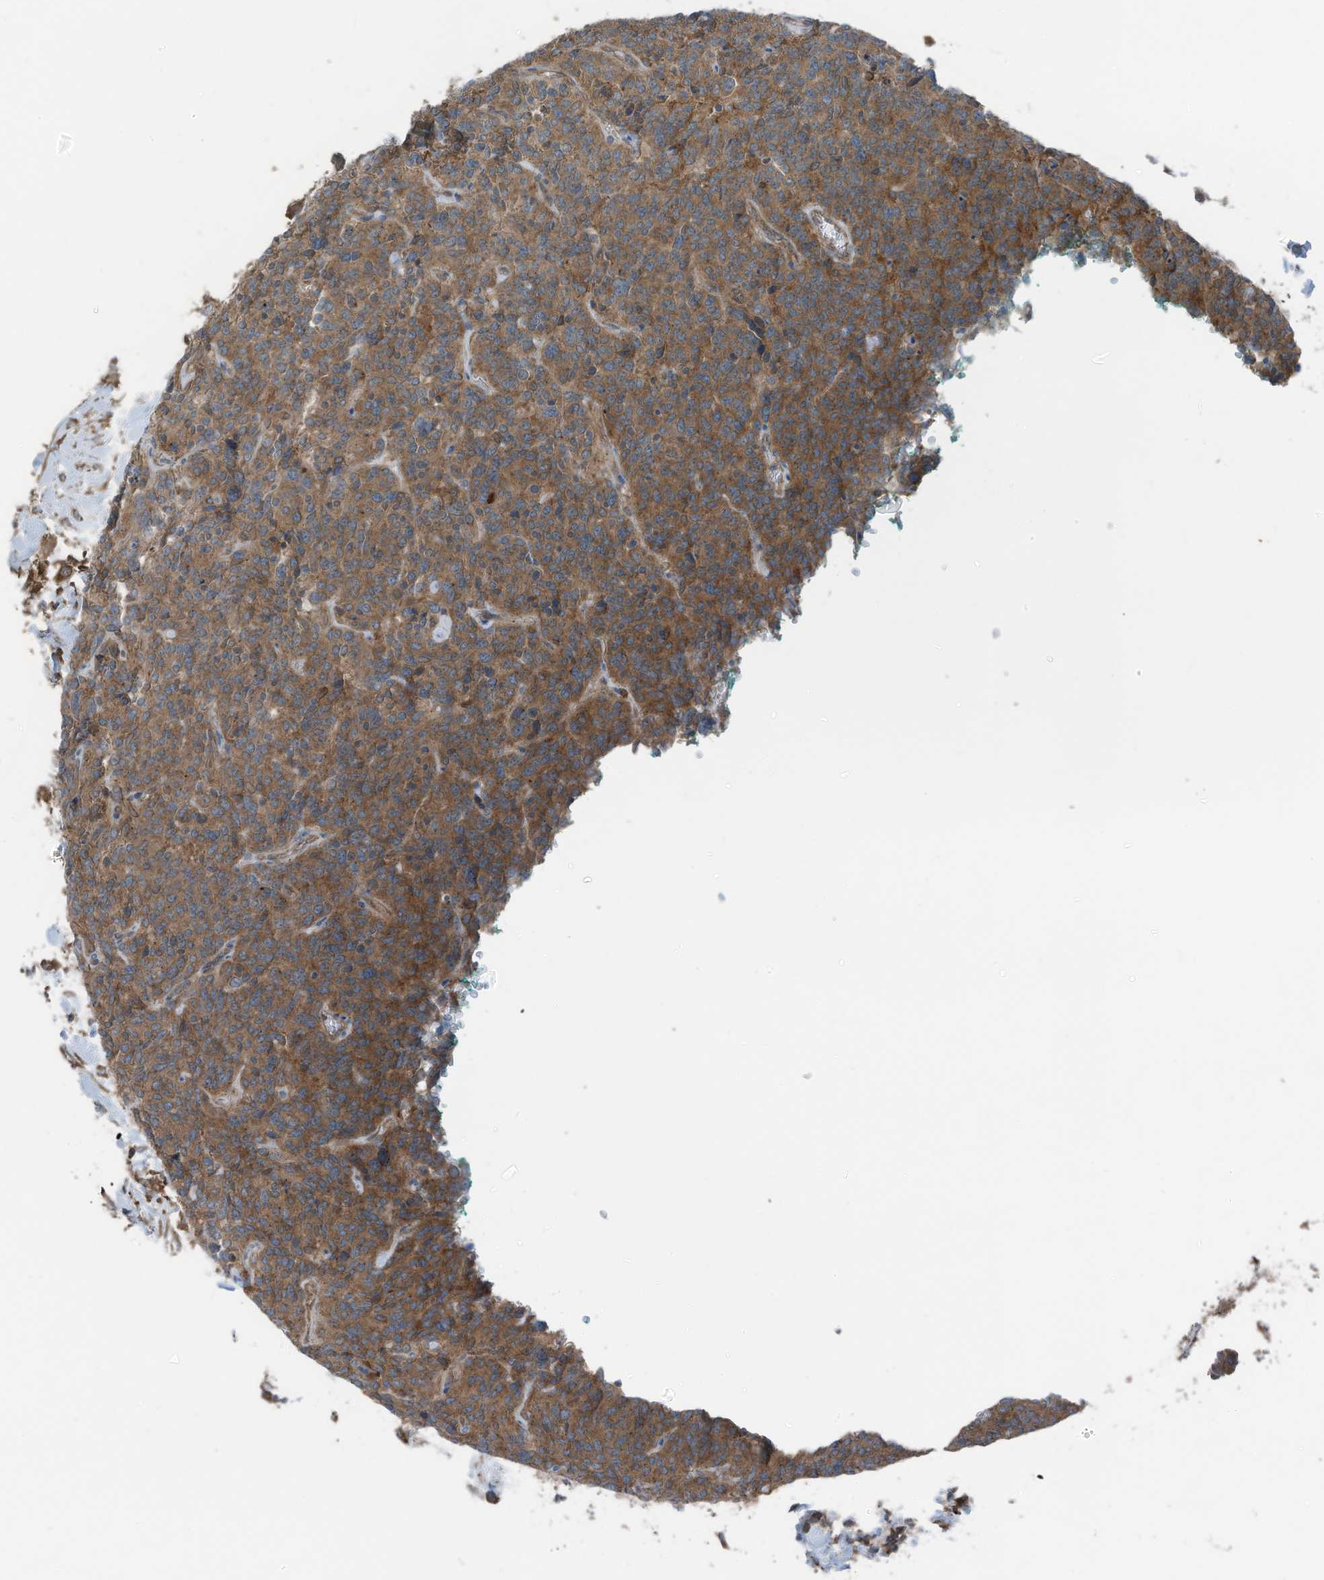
{"staining": {"intensity": "moderate", "quantity": ">75%", "location": "cytoplasmic/membranous"}, "tissue": "carcinoid", "cell_type": "Tumor cells", "image_type": "cancer", "snomed": [{"axis": "morphology", "description": "Carcinoid, malignant, NOS"}, {"axis": "topography", "description": "Lung"}], "caption": "The immunohistochemical stain highlights moderate cytoplasmic/membranous positivity in tumor cells of carcinoid tissue. The protein is shown in brown color, while the nuclei are stained blue.", "gene": "TXNDC9", "patient": {"sex": "female", "age": 46}}